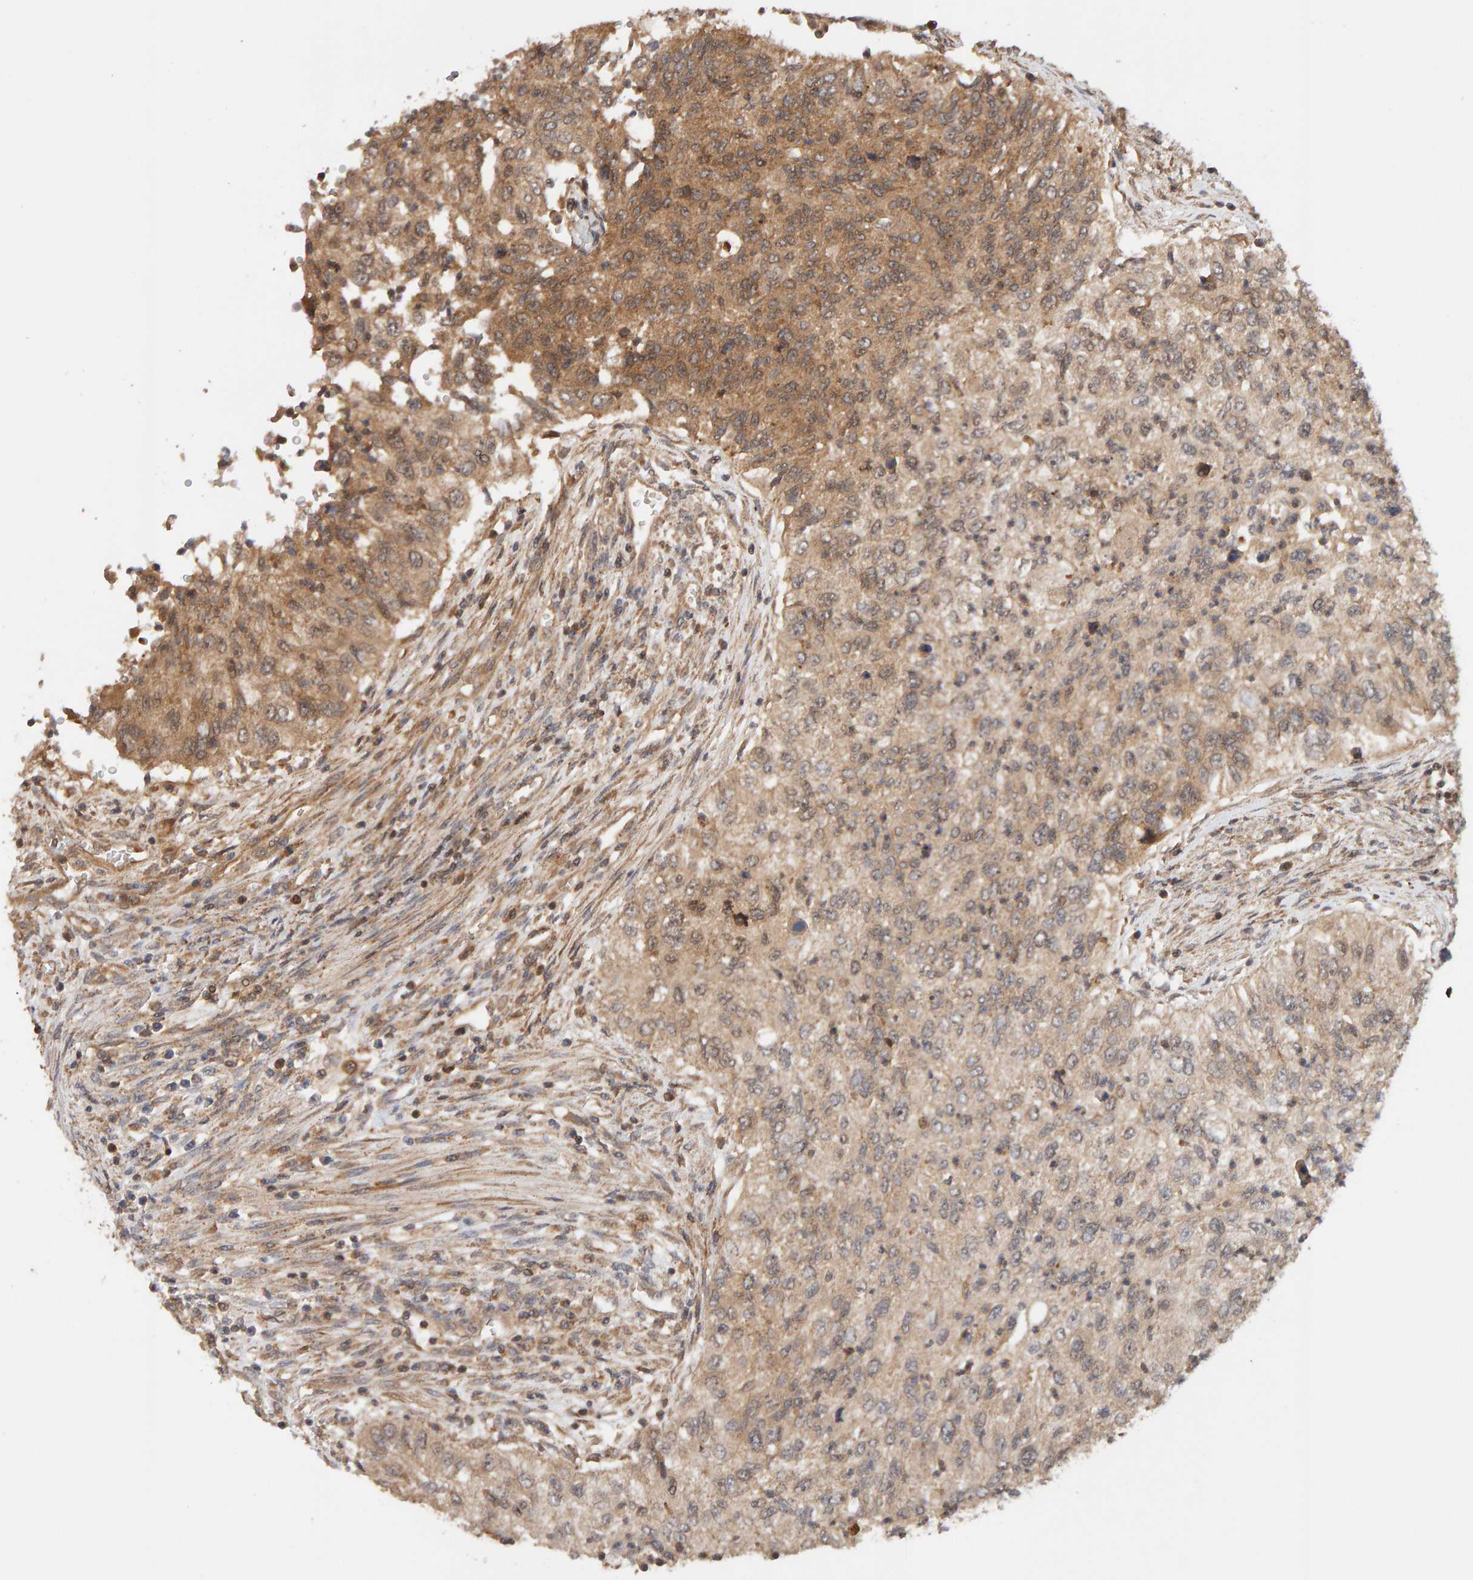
{"staining": {"intensity": "moderate", "quantity": "25%-75%", "location": "cytoplasmic/membranous"}, "tissue": "urothelial cancer", "cell_type": "Tumor cells", "image_type": "cancer", "snomed": [{"axis": "morphology", "description": "Urothelial carcinoma, High grade"}, {"axis": "topography", "description": "Urinary bladder"}], "caption": "This is a photomicrograph of immunohistochemistry (IHC) staining of urothelial carcinoma (high-grade), which shows moderate expression in the cytoplasmic/membranous of tumor cells.", "gene": "DNAJC7", "patient": {"sex": "female", "age": 60}}